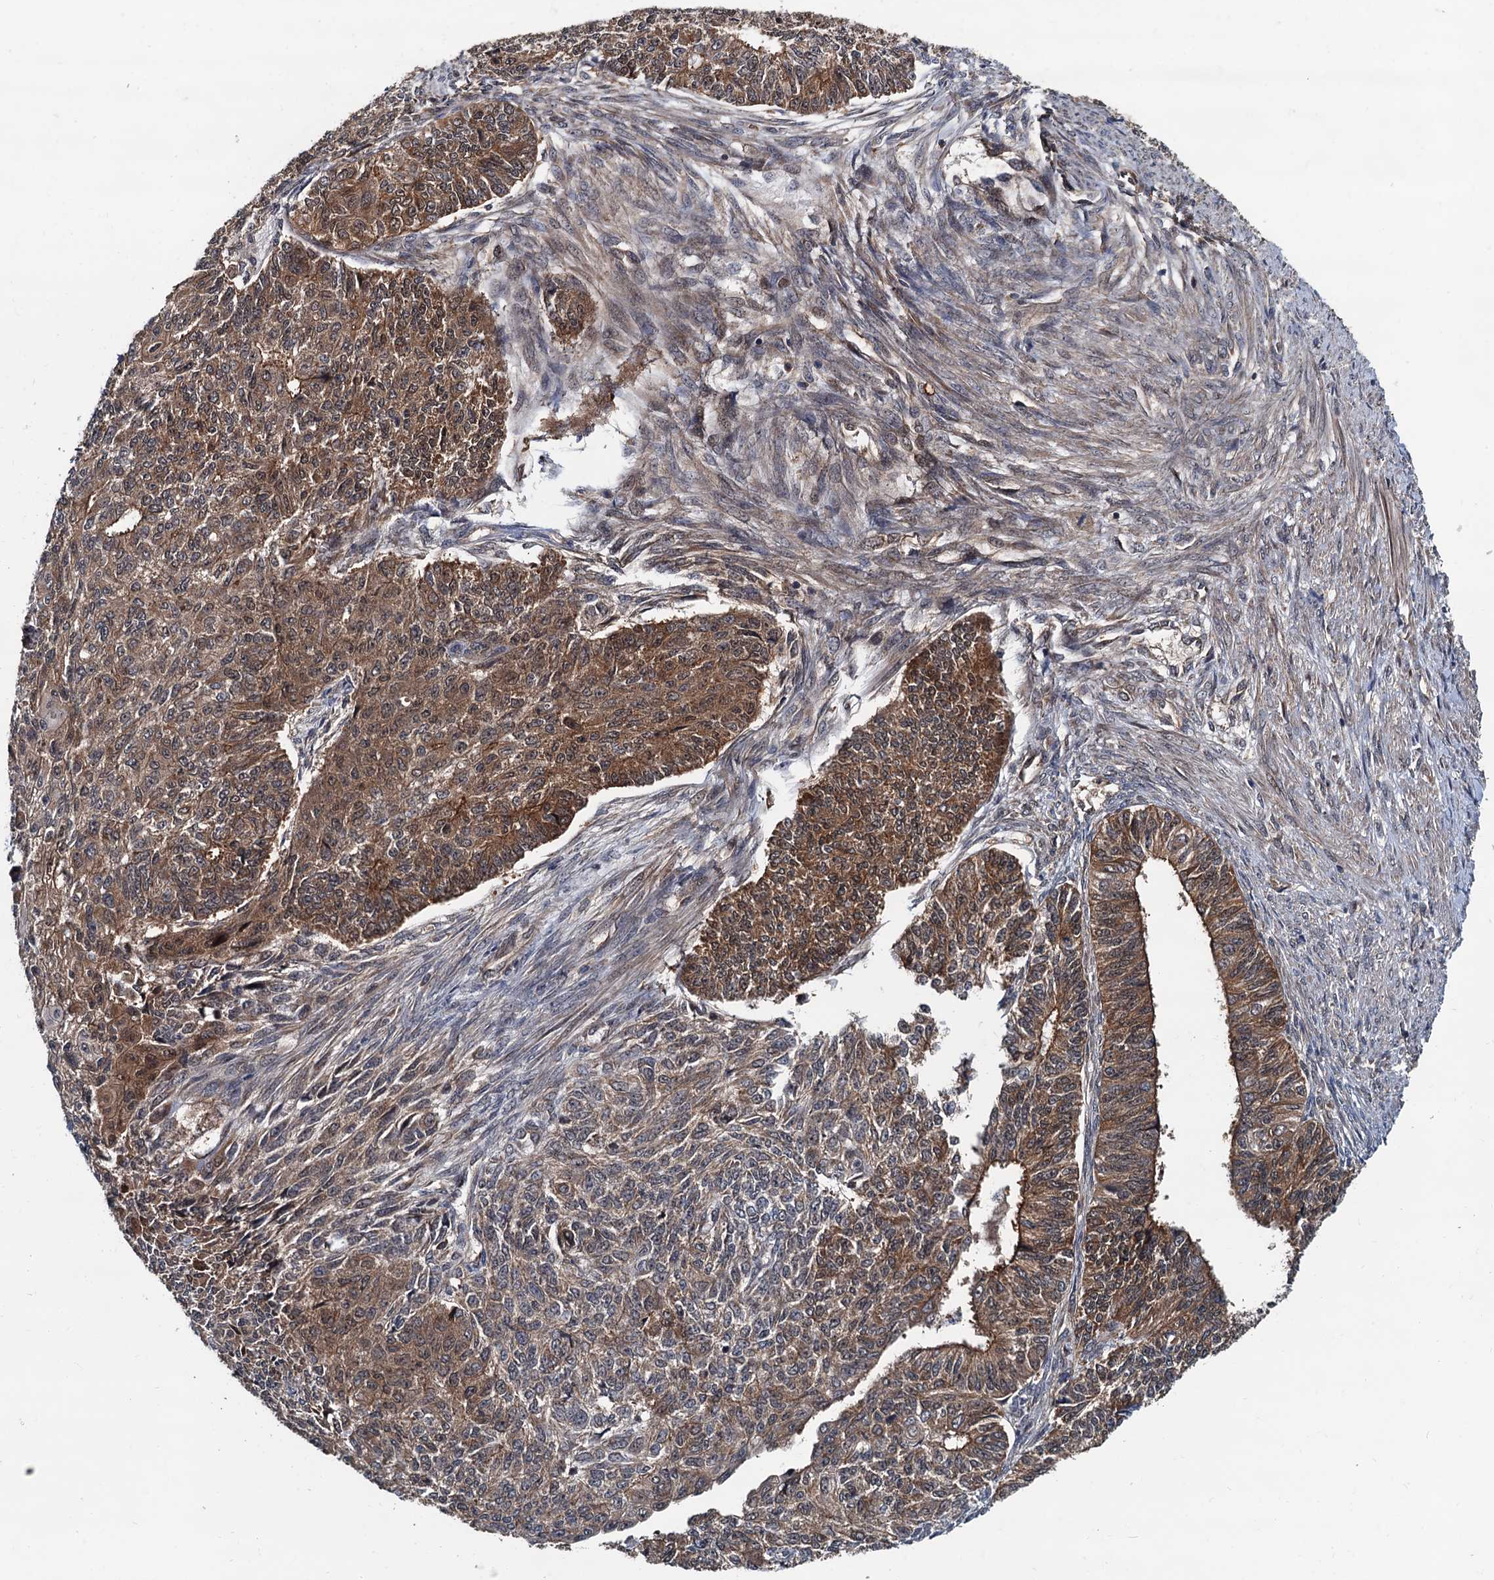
{"staining": {"intensity": "moderate", "quantity": ">75%", "location": "cytoplasmic/membranous"}, "tissue": "endometrial cancer", "cell_type": "Tumor cells", "image_type": "cancer", "snomed": [{"axis": "morphology", "description": "Adenocarcinoma, NOS"}, {"axis": "topography", "description": "Endometrium"}], "caption": "An immunohistochemistry image of neoplastic tissue is shown. Protein staining in brown shows moderate cytoplasmic/membranous positivity in endometrial cancer (adenocarcinoma) within tumor cells.", "gene": "AAGAB", "patient": {"sex": "female", "age": 32}}